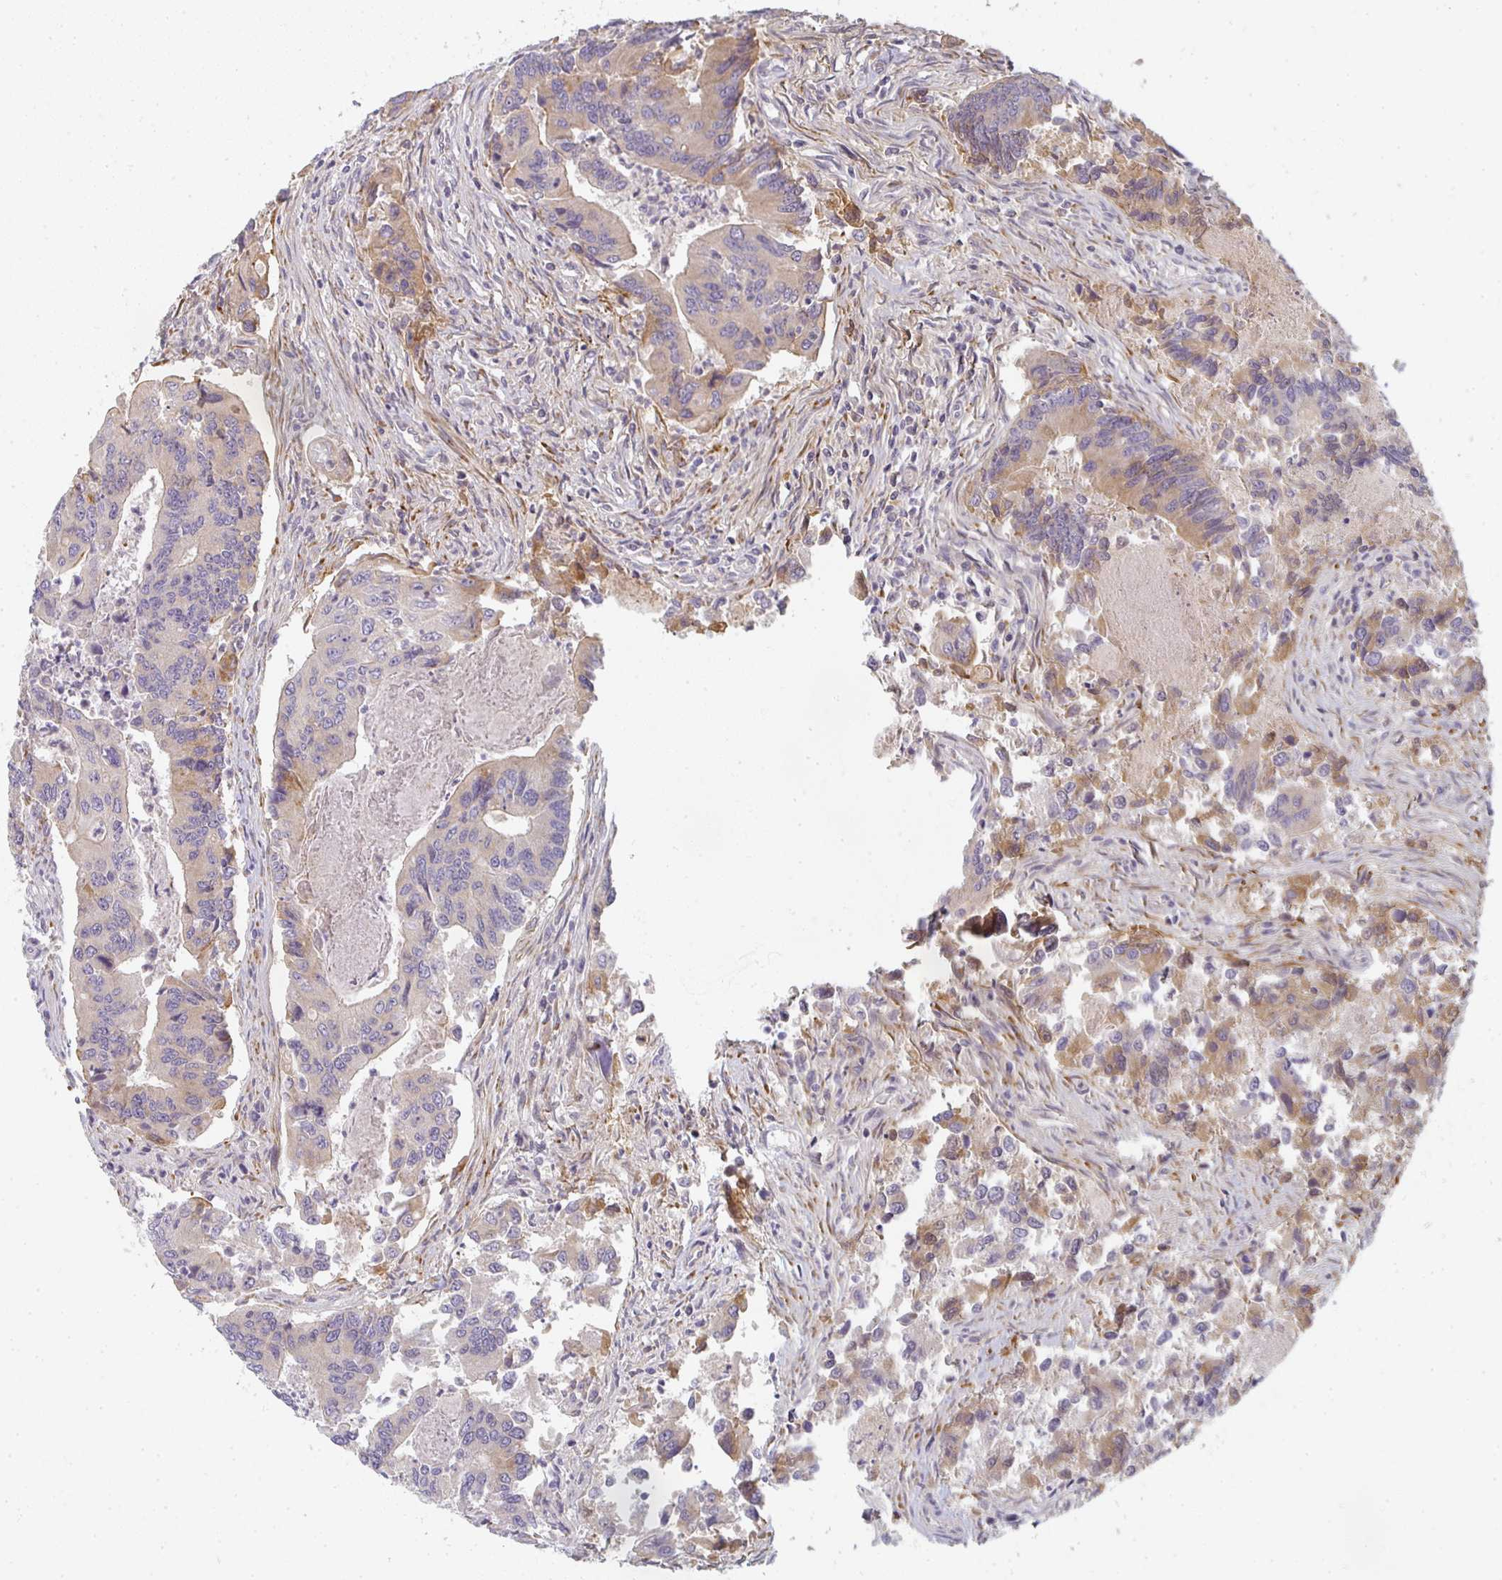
{"staining": {"intensity": "moderate", "quantity": "<25%", "location": "cytoplasmic/membranous"}, "tissue": "colorectal cancer", "cell_type": "Tumor cells", "image_type": "cancer", "snomed": [{"axis": "morphology", "description": "Adenocarcinoma, NOS"}, {"axis": "topography", "description": "Colon"}], "caption": "DAB (3,3'-diaminobenzidine) immunohistochemical staining of human colorectal cancer reveals moderate cytoplasmic/membranous protein expression in about <25% of tumor cells. Using DAB (brown) and hematoxylin (blue) stains, captured at high magnification using brightfield microscopy.", "gene": "CTHRC1", "patient": {"sex": "female", "age": 67}}